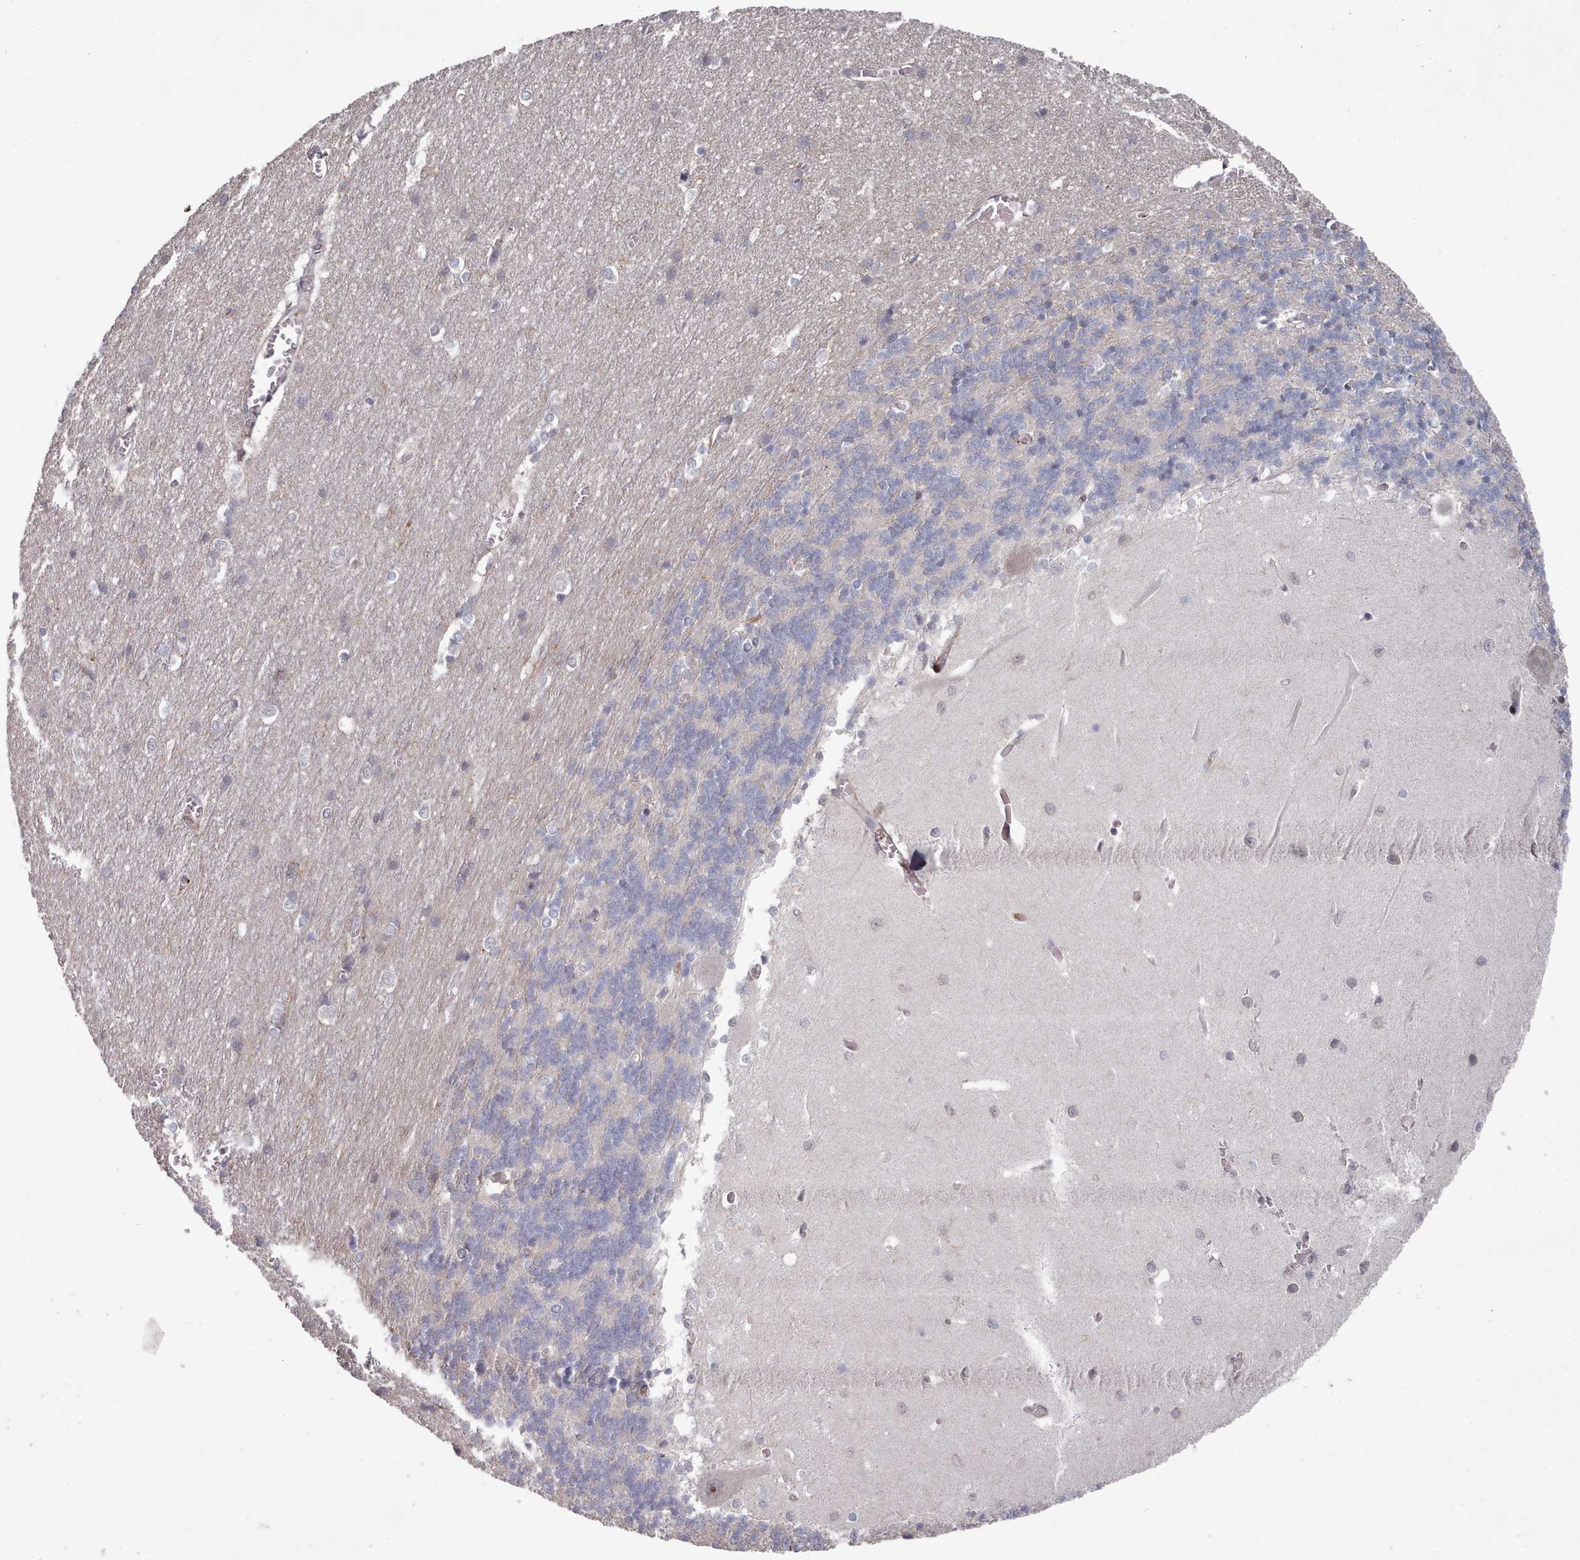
{"staining": {"intensity": "negative", "quantity": "none", "location": "none"}, "tissue": "cerebellum", "cell_type": "Cells in granular layer", "image_type": "normal", "snomed": [{"axis": "morphology", "description": "Normal tissue, NOS"}, {"axis": "topography", "description": "Cerebellum"}], "caption": "This image is of unremarkable cerebellum stained with IHC to label a protein in brown with the nuclei are counter-stained blue. There is no expression in cells in granular layer. The staining was performed using DAB to visualize the protein expression in brown, while the nuclei were stained in blue with hematoxylin (Magnification: 20x).", "gene": "COL8A2", "patient": {"sex": "male", "age": 37}}